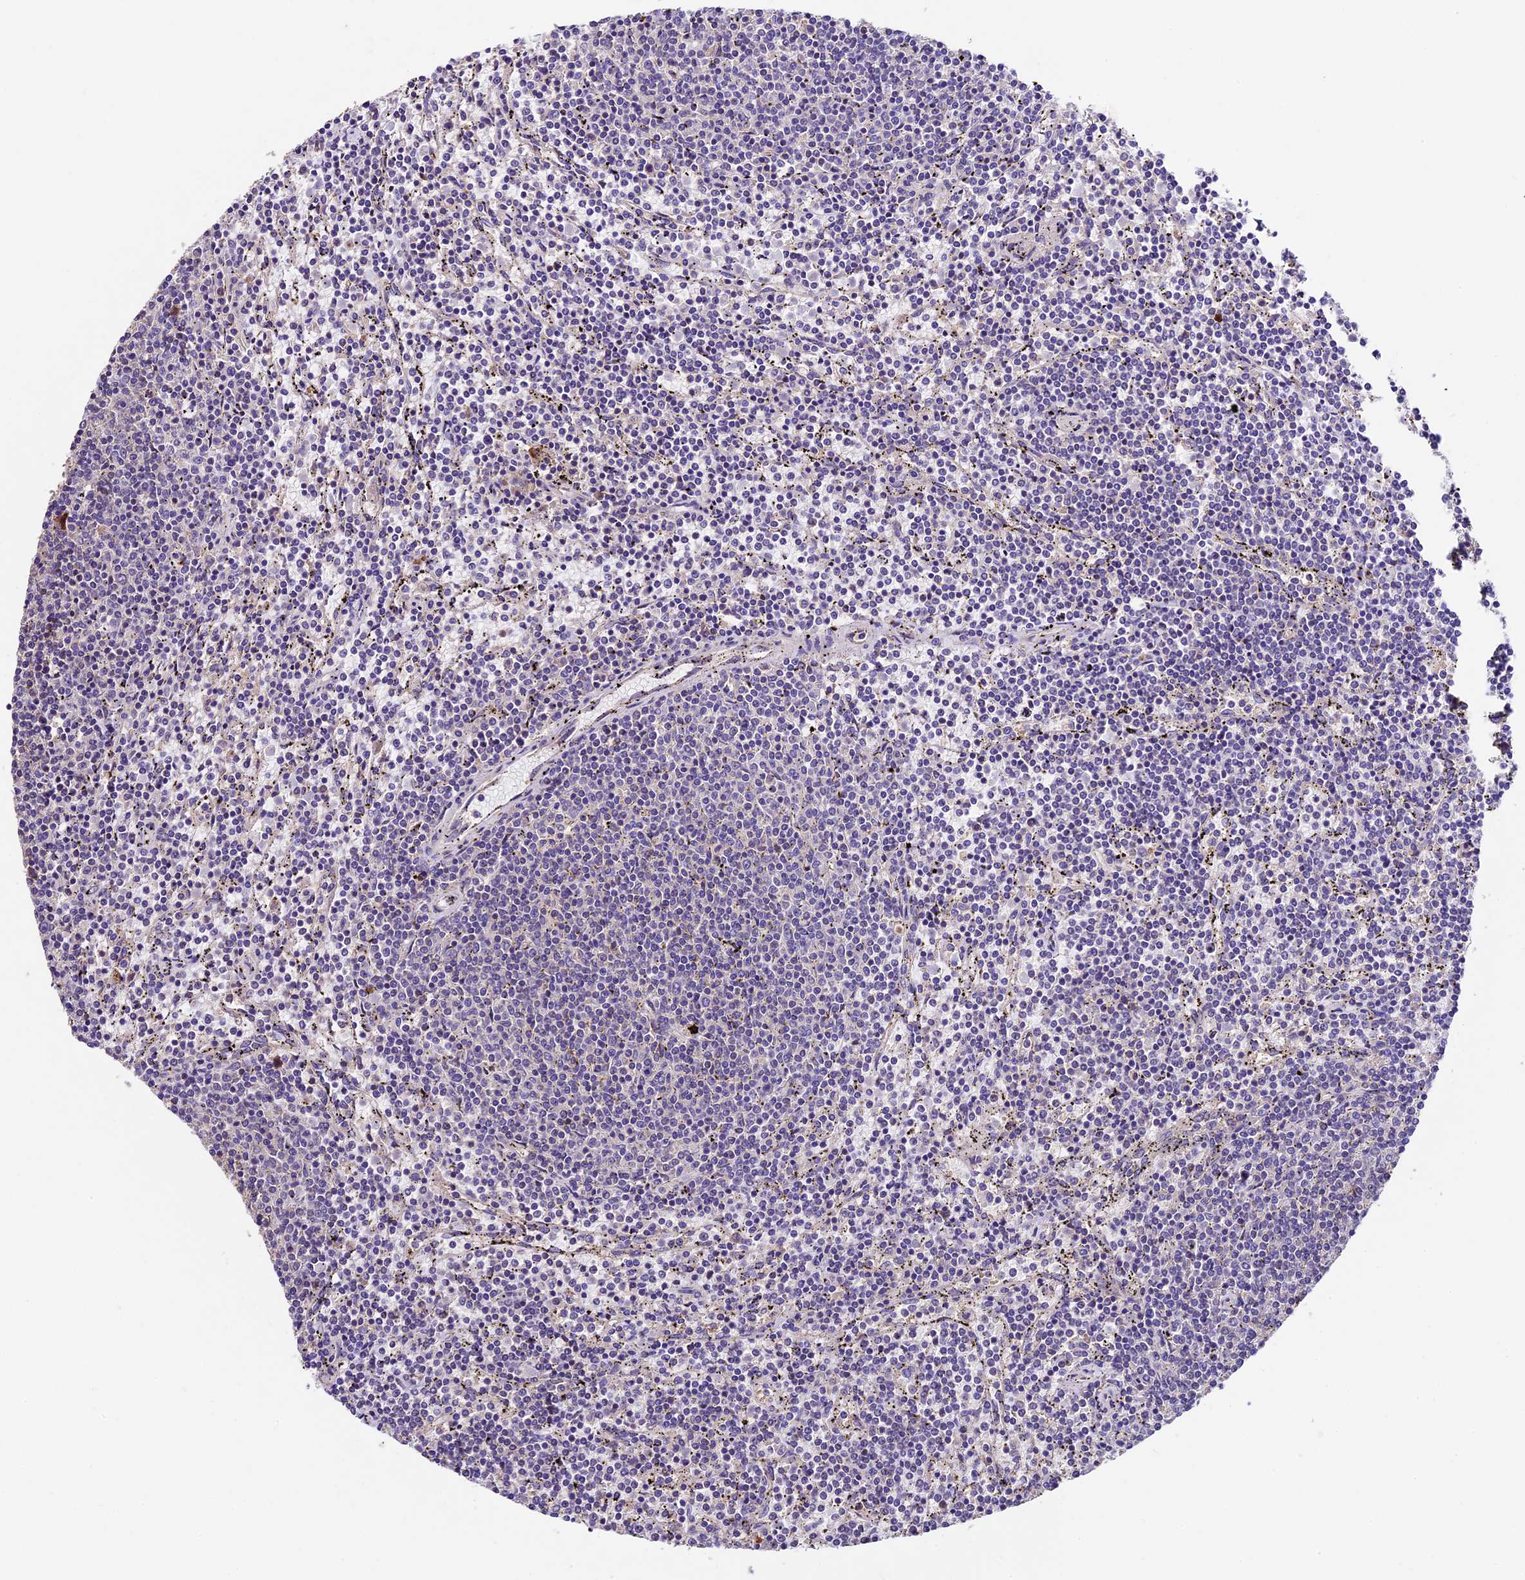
{"staining": {"intensity": "negative", "quantity": "none", "location": "none"}, "tissue": "lymphoma", "cell_type": "Tumor cells", "image_type": "cancer", "snomed": [{"axis": "morphology", "description": "Malignant lymphoma, non-Hodgkin's type, Low grade"}, {"axis": "topography", "description": "Spleen"}], "caption": "Tumor cells show no significant protein staining in lymphoma.", "gene": "SBNO2", "patient": {"sex": "female", "age": 50}}